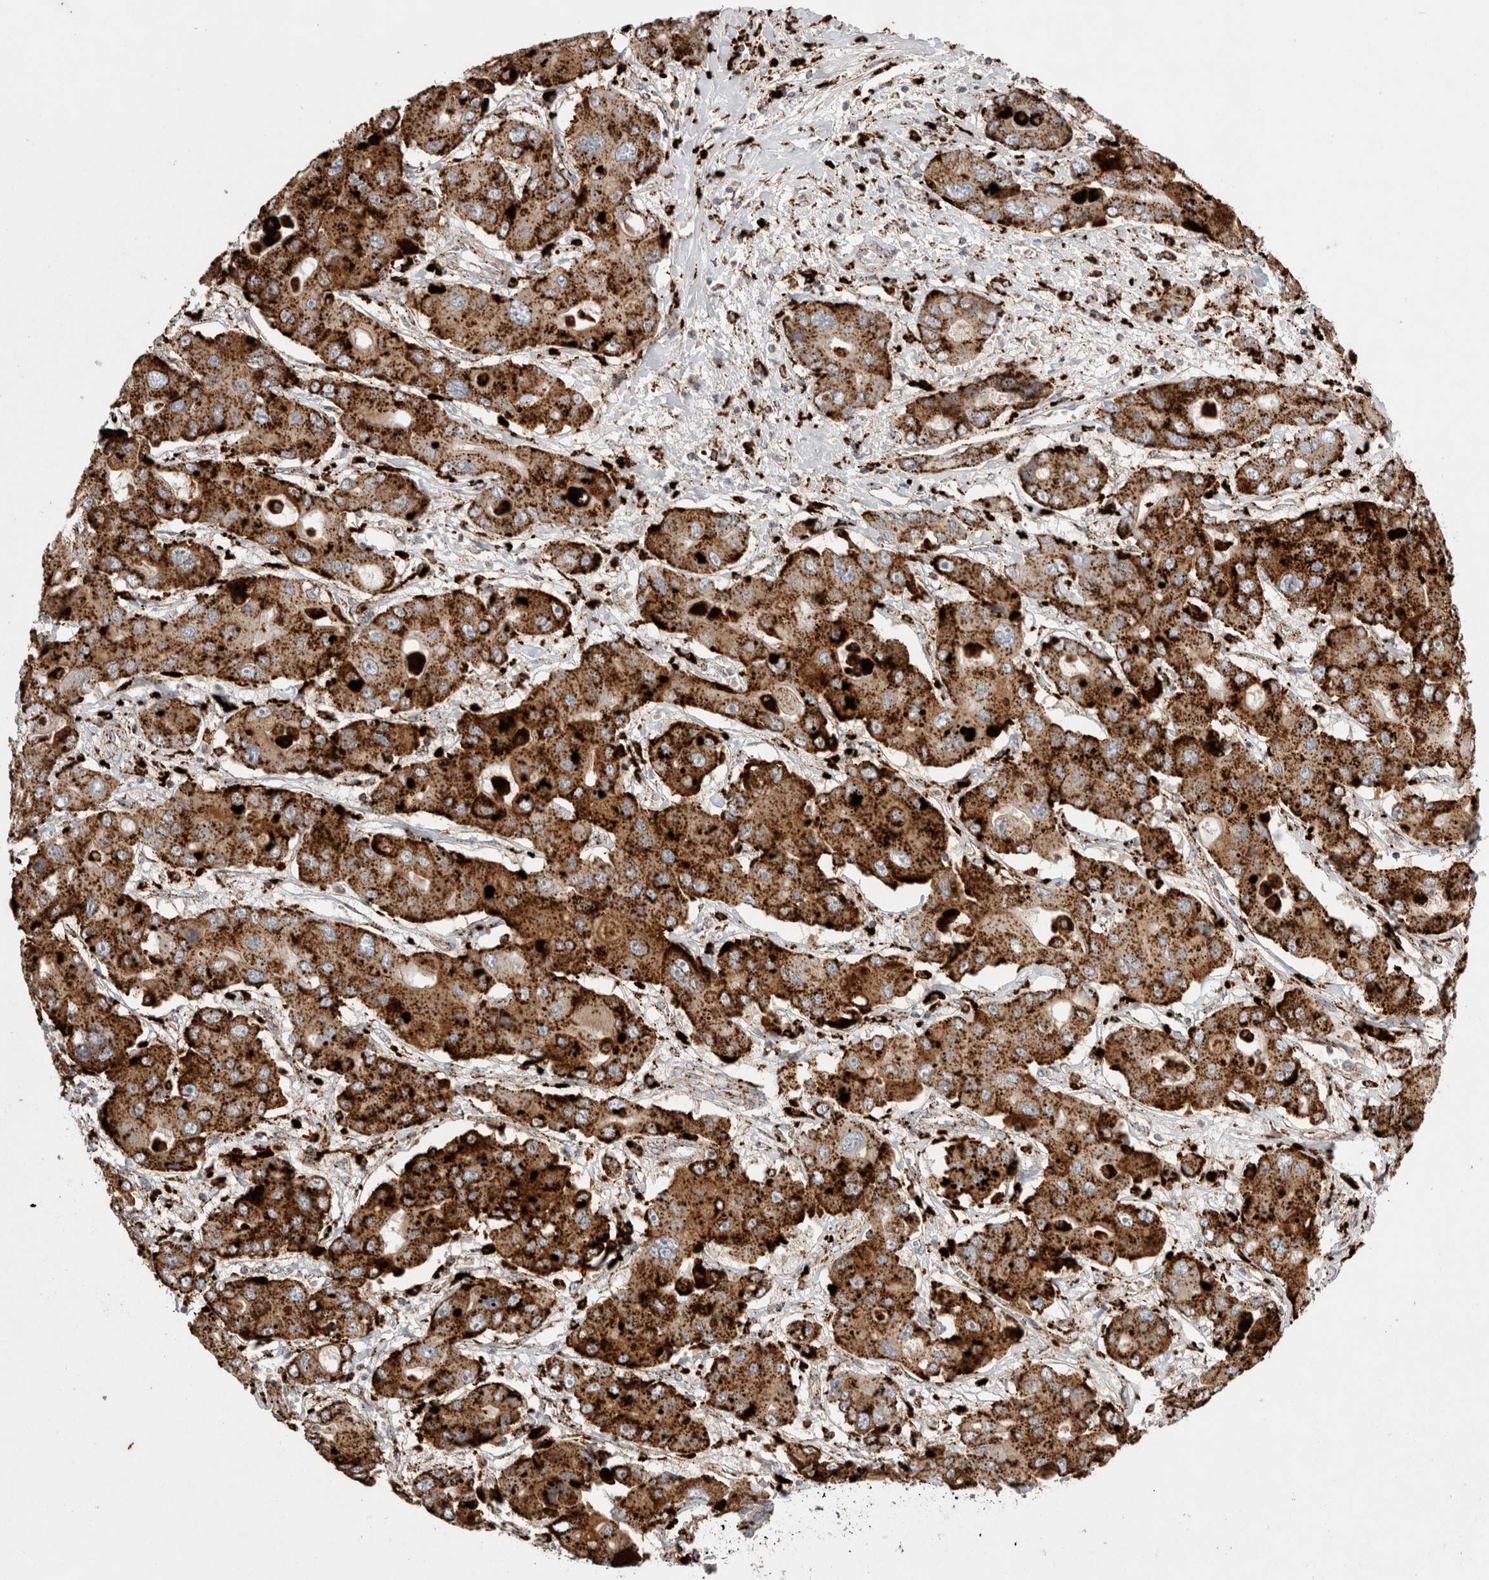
{"staining": {"intensity": "strong", "quantity": ">75%", "location": "cytoplasmic/membranous"}, "tissue": "liver cancer", "cell_type": "Tumor cells", "image_type": "cancer", "snomed": [{"axis": "morphology", "description": "Cholangiocarcinoma"}, {"axis": "topography", "description": "Liver"}], "caption": "About >75% of tumor cells in human liver cancer (cholangiocarcinoma) exhibit strong cytoplasmic/membranous protein staining as visualized by brown immunohistochemical staining.", "gene": "CTSA", "patient": {"sex": "male", "age": 67}}